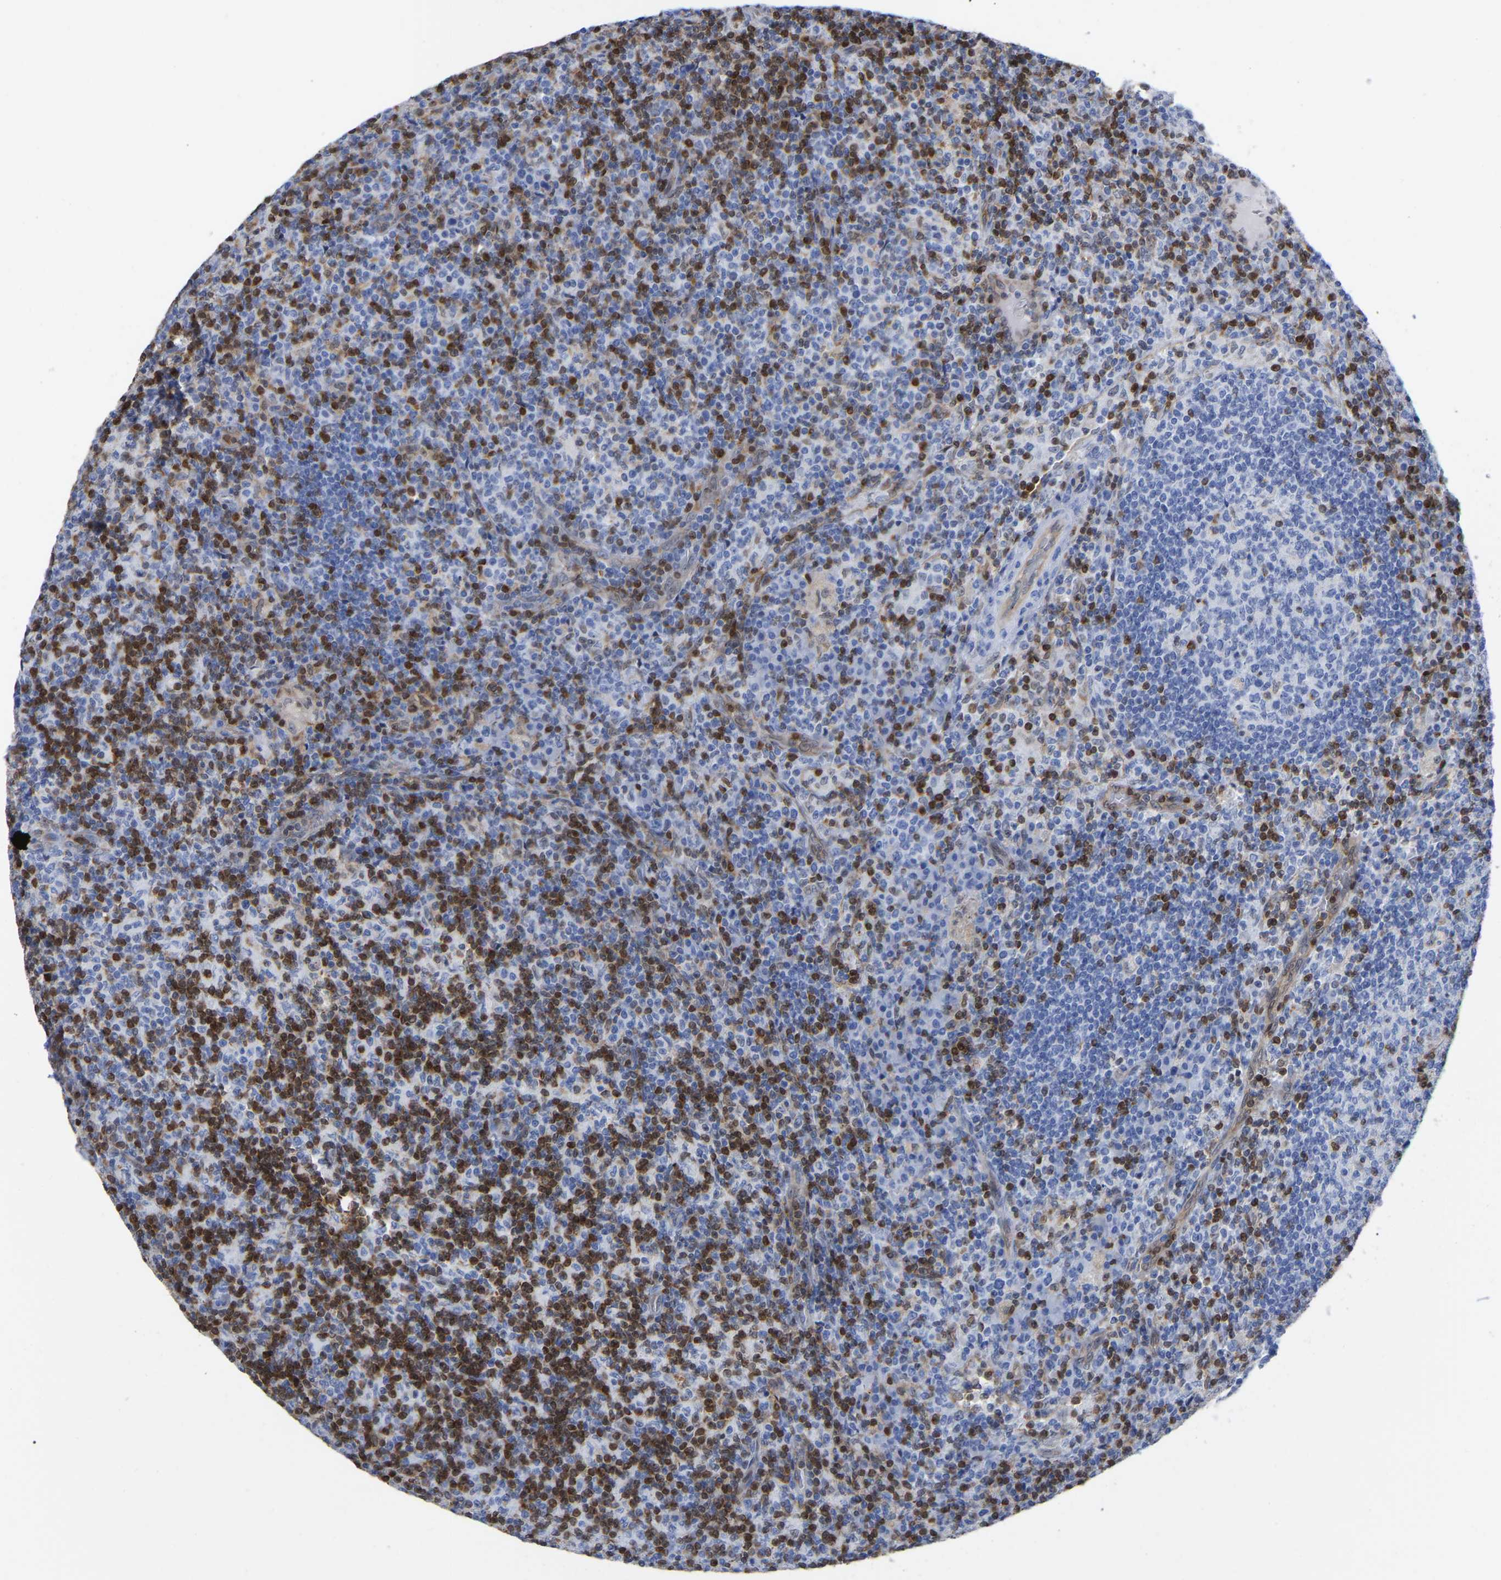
{"staining": {"intensity": "moderate", "quantity": "<25%", "location": "cytoplasmic/membranous,nuclear"}, "tissue": "lymph node", "cell_type": "Germinal center cells", "image_type": "normal", "snomed": [{"axis": "morphology", "description": "Normal tissue, NOS"}, {"axis": "morphology", "description": "Inflammation, NOS"}, {"axis": "topography", "description": "Lymph node"}], "caption": "Germinal center cells demonstrate low levels of moderate cytoplasmic/membranous,nuclear staining in about <25% of cells in unremarkable human lymph node.", "gene": "GIMAP4", "patient": {"sex": "male", "age": 55}}